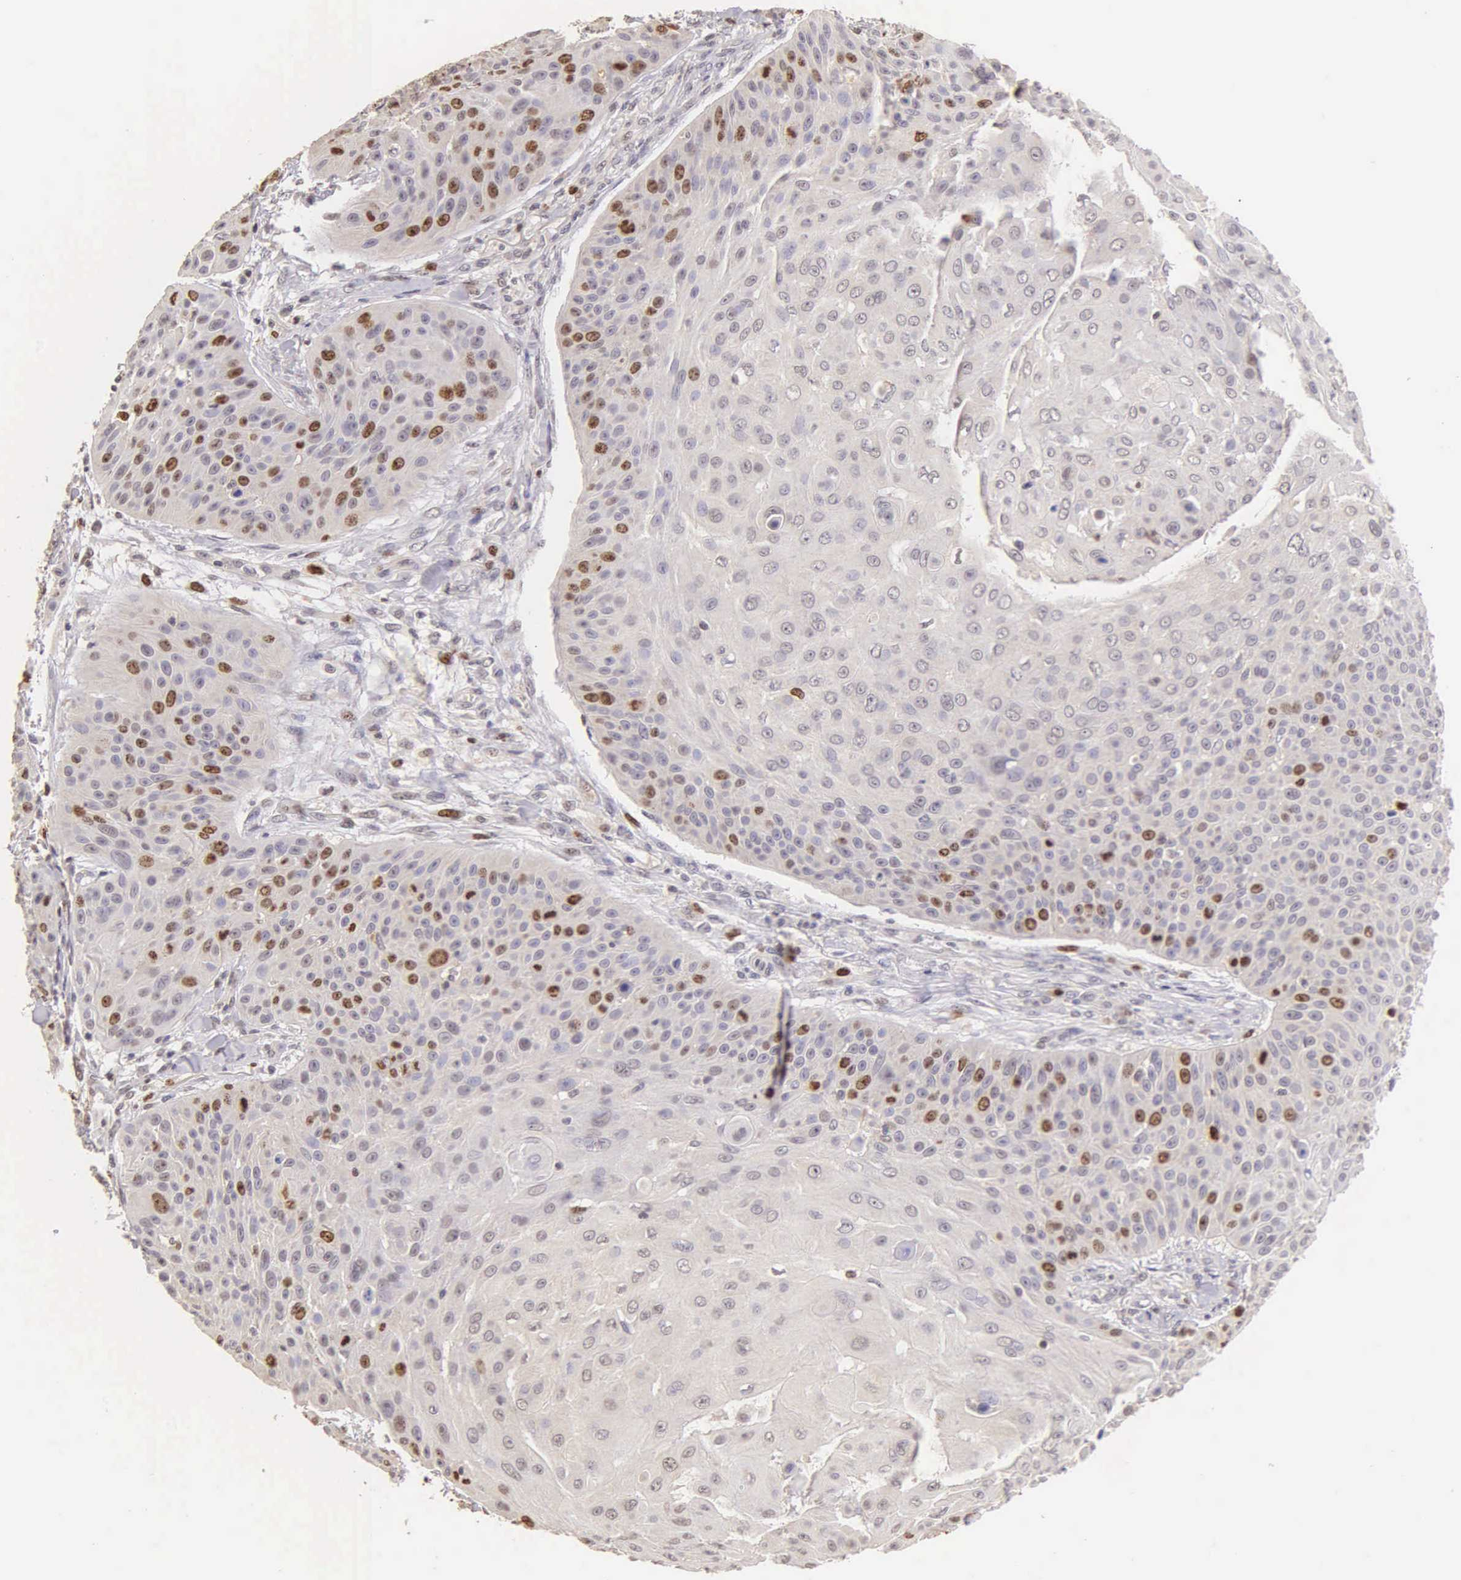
{"staining": {"intensity": "moderate", "quantity": "25%-75%", "location": "nuclear"}, "tissue": "skin cancer", "cell_type": "Tumor cells", "image_type": "cancer", "snomed": [{"axis": "morphology", "description": "Squamous cell carcinoma, NOS"}, {"axis": "topography", "description": "Skin"}], "caption": "Immunohistochemical staining of skin cancer exhibits moderate nuclear protein staining in about 25%-75% of tumor cells. Nuclei are stained in blue.", "gene": "MKI67", "patient": {"sex": "male", "age": 82}}